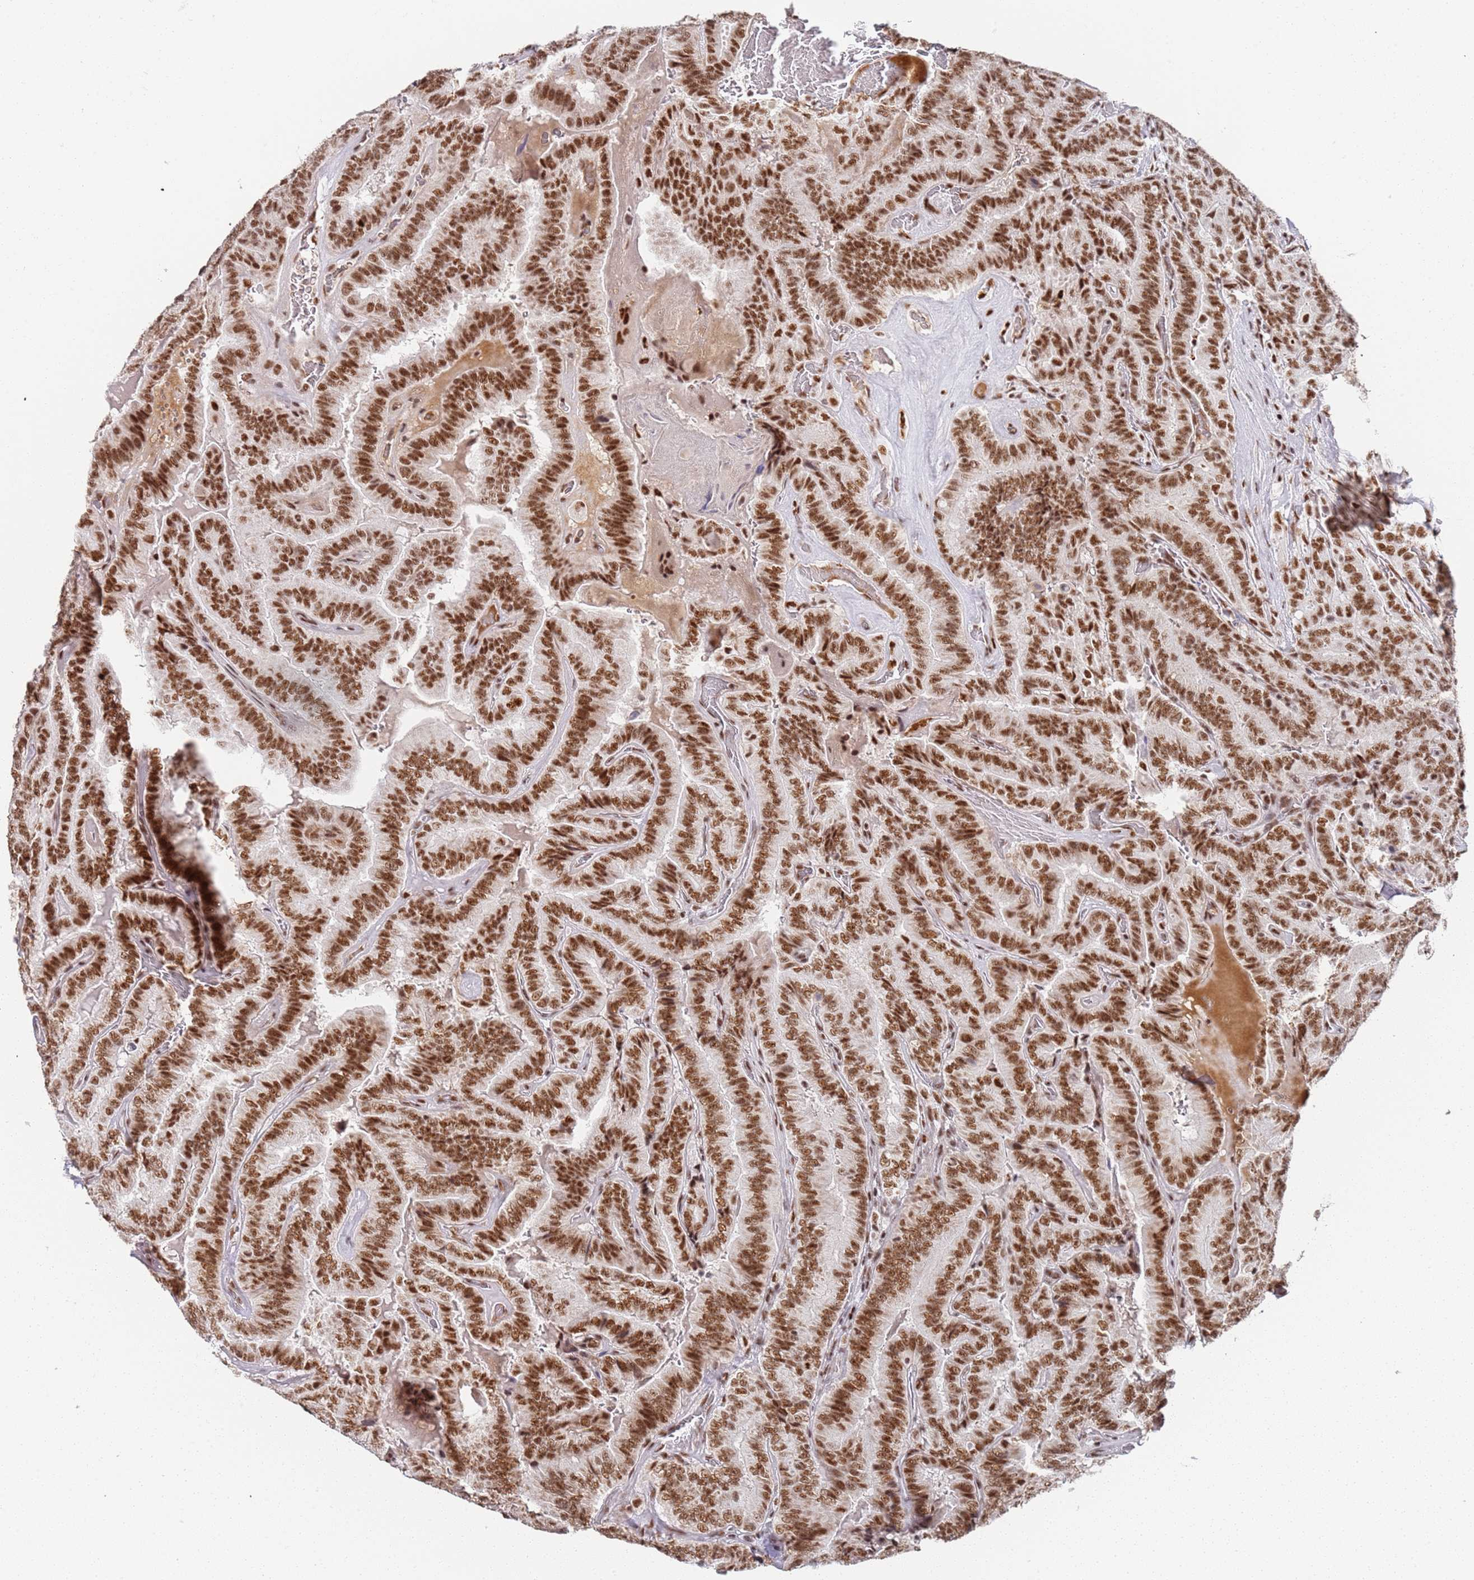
{"staining": {"intensity": "strong", "quantity": ">75%", "location": "nuclear"}, "tissue": "thyroid cancer", "cell_type": "Tumor cells", "image_type": "cancer", "snomed": [{"axis": "morphology", "description": "Papillary adenocarcinoma, NOS"}, {"axis": "topography", "description": "Thyroid gland"}], "caption": "Immunohistochemical staining of thyroid cancer (papillary adenocarcinoma) shows strong nuclear protein expression in approximately >75% of tumor cells.", "gene": "AKAP8L", "patient": {"sex": "male", "age": 61}}